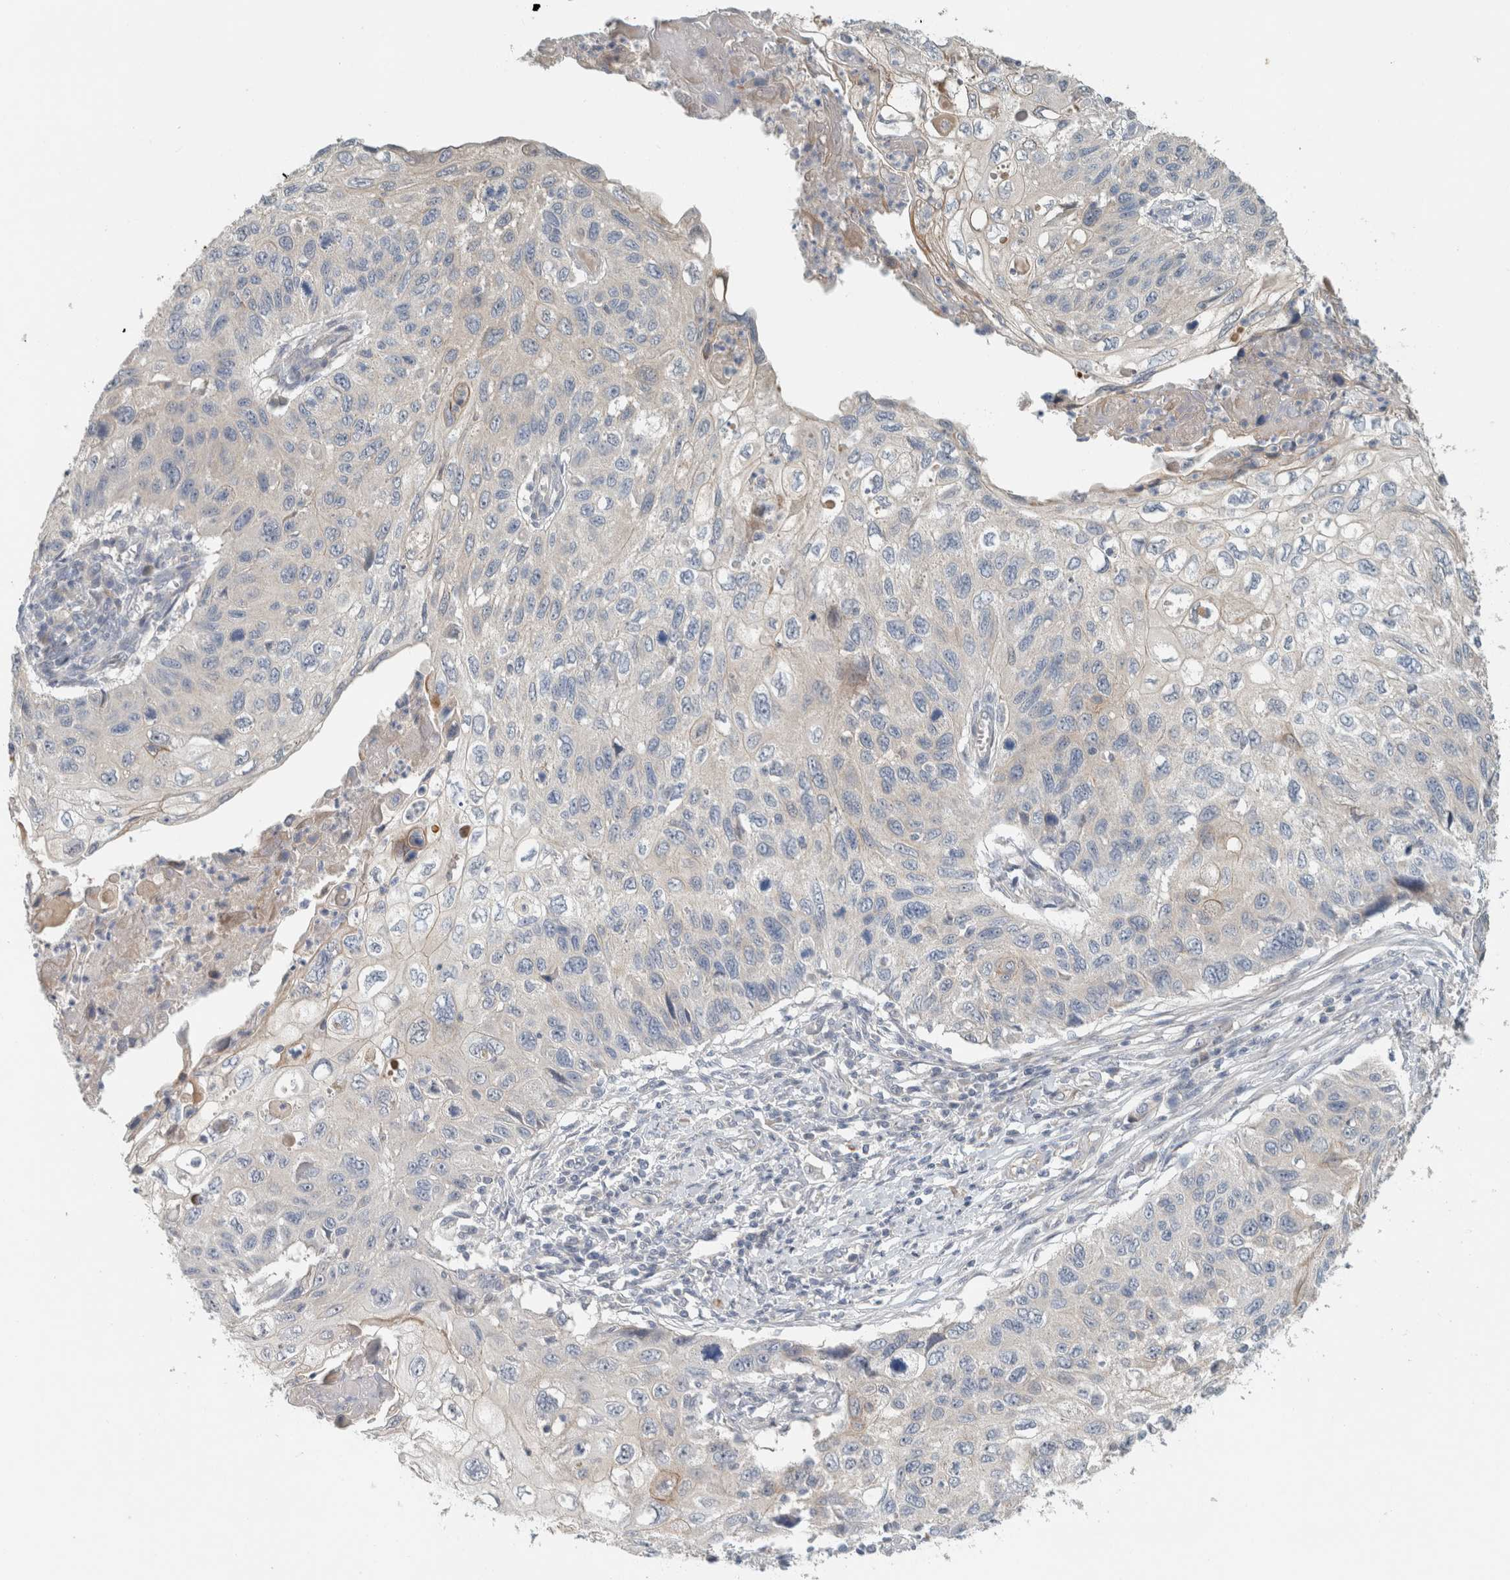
{"staining": {"intensity": "negative", "quantity": "none", "location": "none"}, "tissue": "cervical cancer", "cell_type": "Tumor cells", "image_type": "cancer", "snomed": [{"axis": "morphology", "description": "Squamous cell carcinoma, NOS"}, {"axis": "topography", "description": "Cervix"}], "caption": "A micrograph of human cervical squamous cell carcinoma is negative for staining in tumor cells.", "gene": "ERCC6L2", "patient": {"sex": "female", "age": 70}}